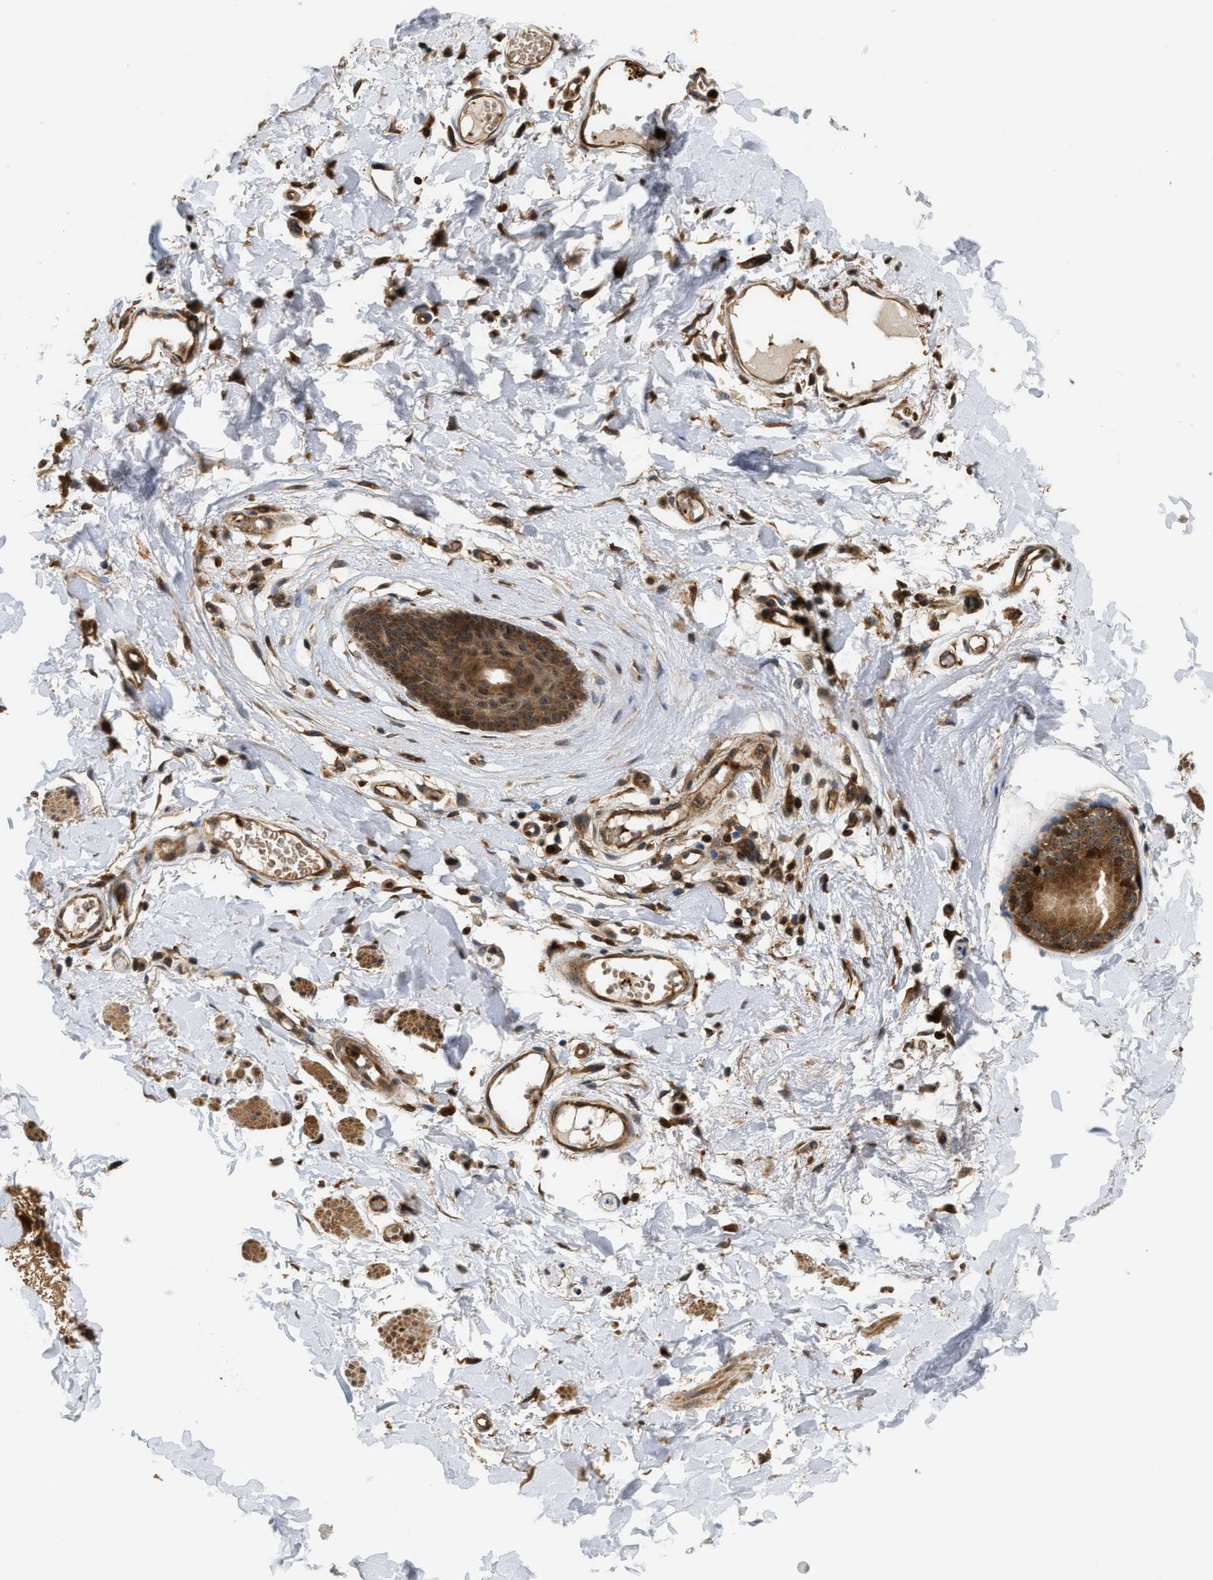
{"staining": {"intensity": "moderate", "quantity": ">75%", "location": "cytoplasmic/membranous"}, "tissue": "skin", "cell_type": "Epidermal cells", "image_type": "normal", "snomed": [{"axis": "morphology", "description": "Normal tissue, NOS"}, {"axis": "topography", "description": "Vulva"}], "caption": "Protein expression analysis of normal human skin reveals moderate cytoplasmic/membranous staining in approximately >75% of epidermal cells. The protein is shown in brown color, while the nuclei are stained blue.", "gene": "SNX5", "patient": {"sex": "female", "age": 73}}